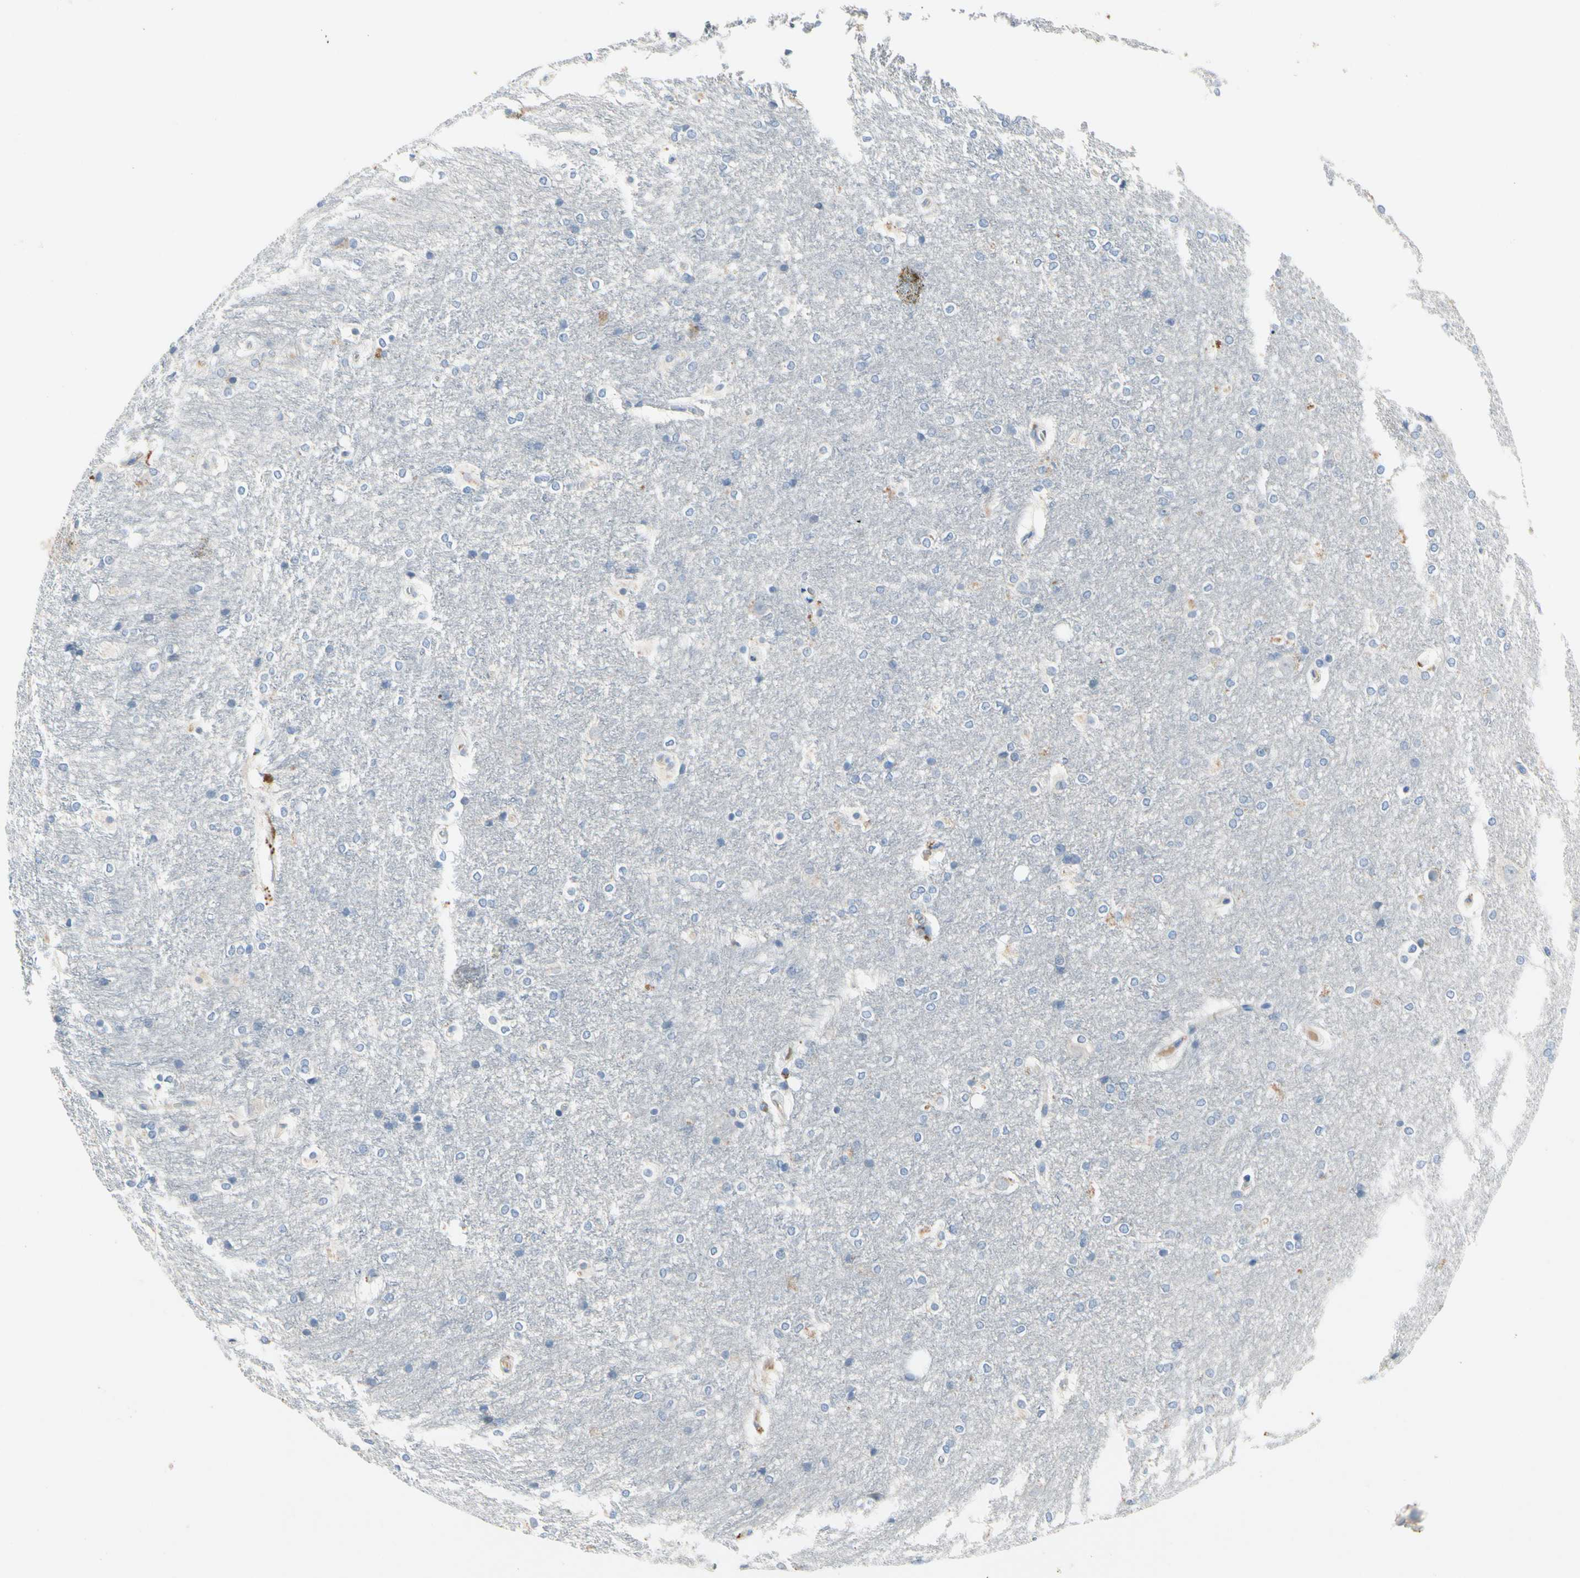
{"staining": {"intensity": "negative", "quantity": "none", "location": "none"}, "tissue": "hippocampus", "cell_type": "Glial cells", "image_type": "normal", "snomed": [{"axis": "morphology", "description": "Normal tissue, NOS"}, {"axis": "topography", "description": "Hippocampus"}], "caption": "Immunohistochemistry (IHC) of unremarkable hippocampus reveals no expression in glial cells. The staining is performed using DAB (3,3'-diaminobenzidine) brown chromogen with nuclei counter-stained in using hematoxylin.", "gene": "RETSAT", "patient": {"sex": "female", "age": 19}}